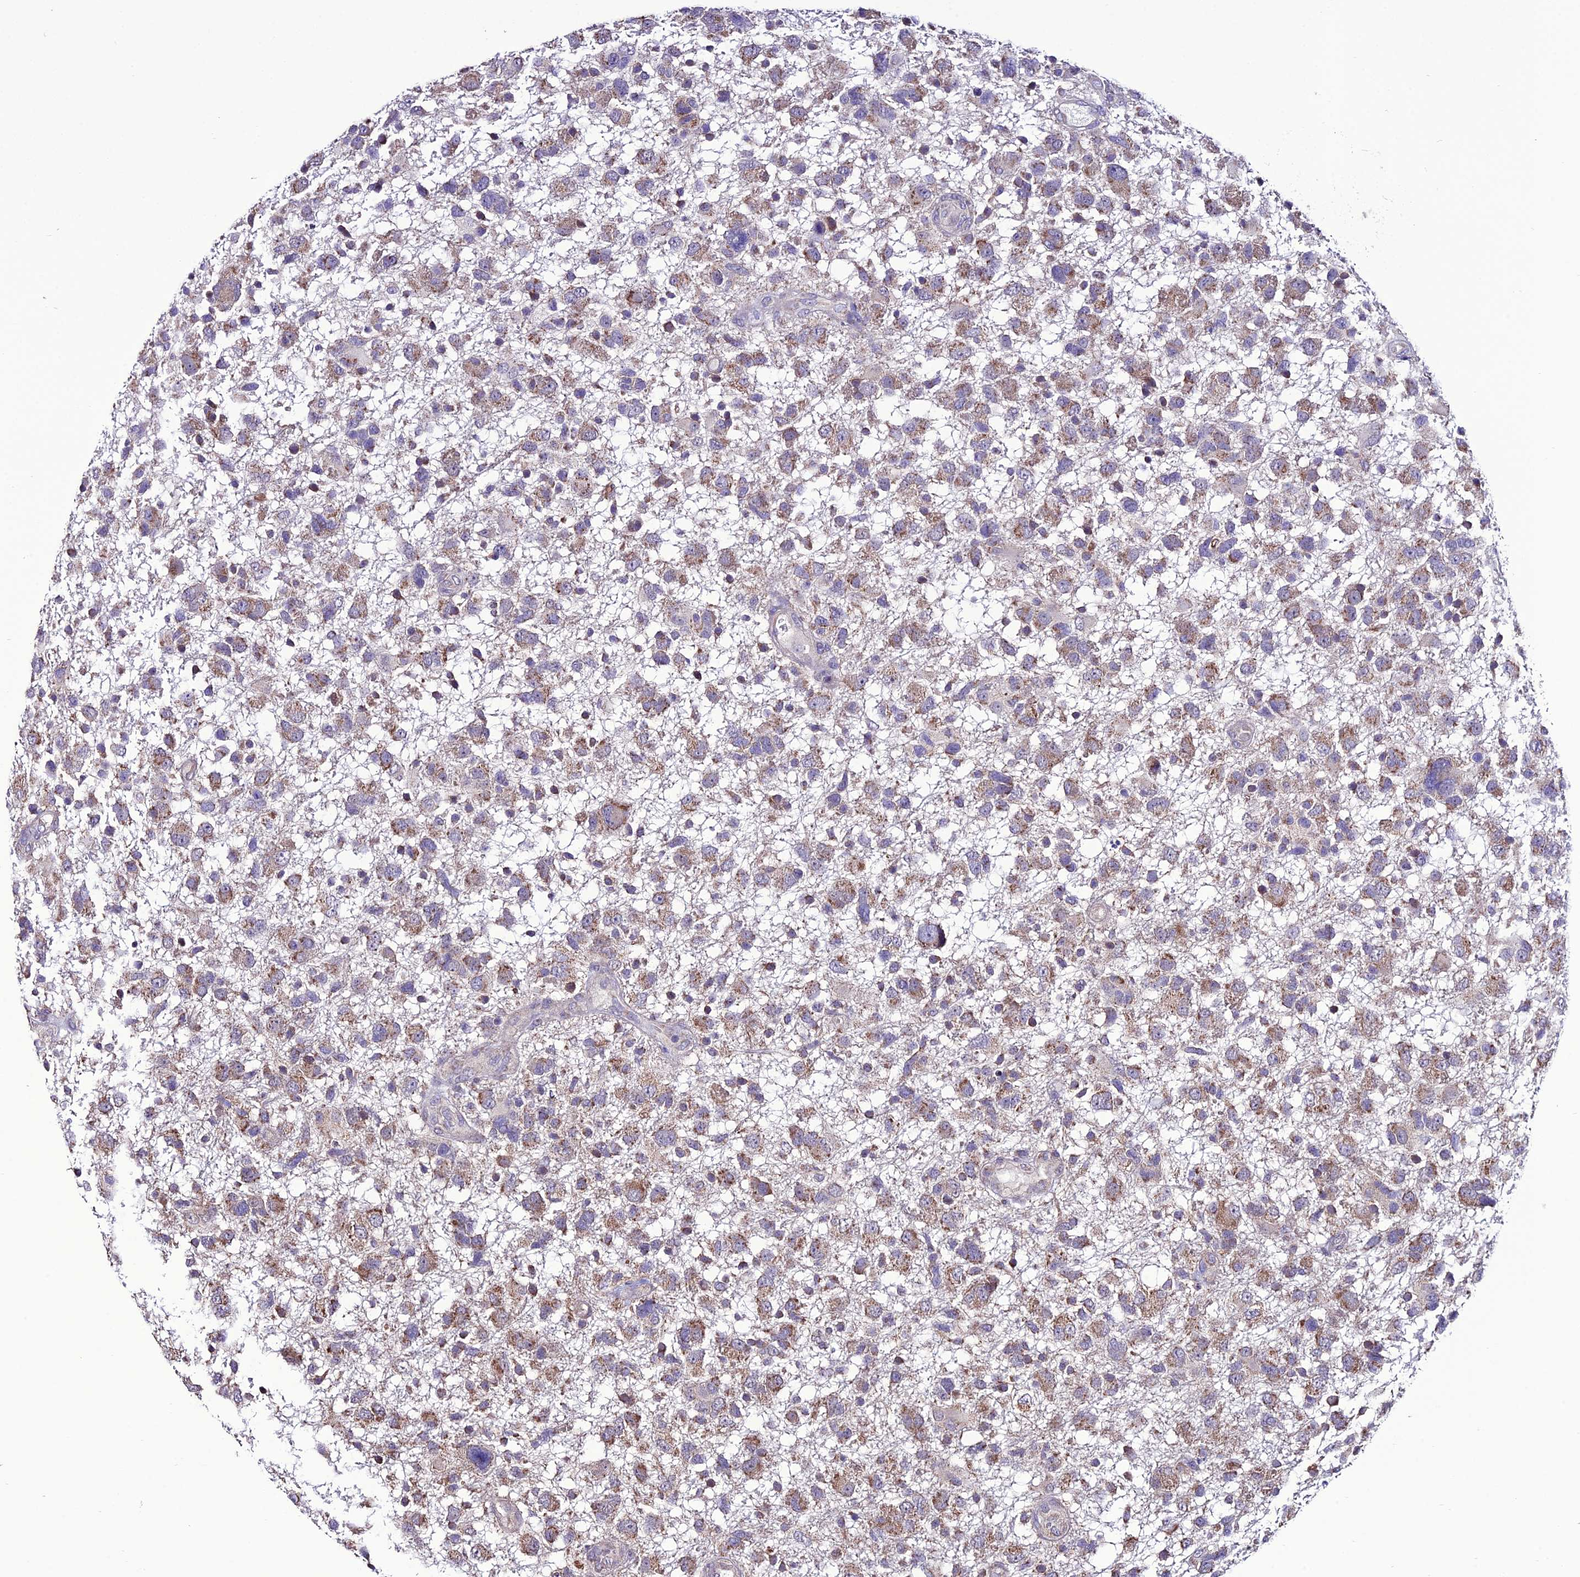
{"staining": {"intensity": "moderate", "quantity": "25%-75%", "location": "cytoplasmic/membranous"}, "tissue": "glioma", "cell_type": "Tumor cells", "image_type": "cancer", "snomed": [{"axis": "morphology", "description": "Glioma, malignant, High grade"}, {"axis": "topography", "description": "Brain"}], "caption": "A brown stain highlights moderate cytoplasmic/membranous positivity of a protein in human high-grade glioma (malignant) tumor cells.", "gene": "HOGA1", "patient": {"sex": "male", "age": 61}}